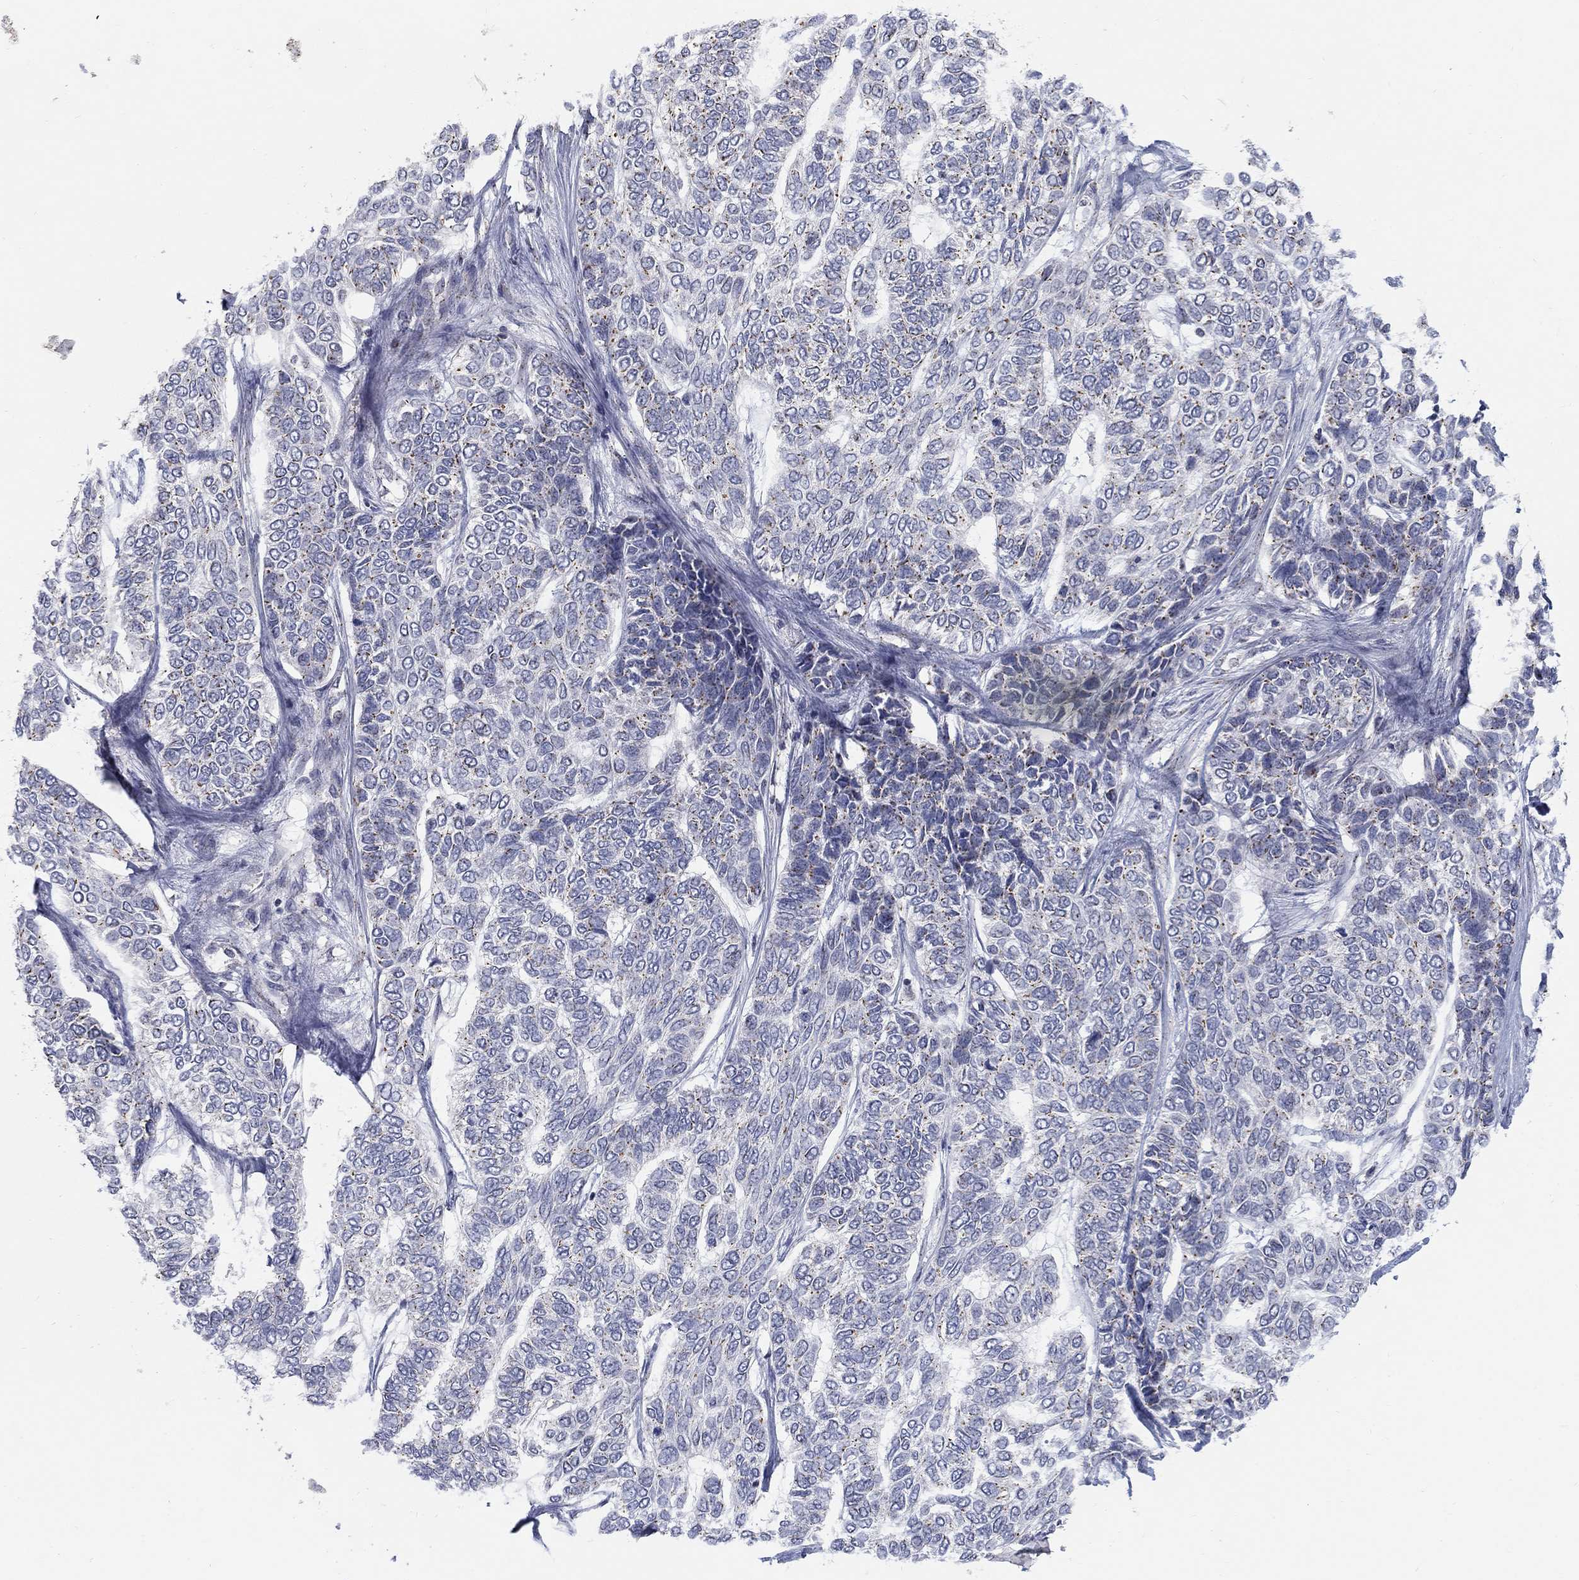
{"staining": {"intensity": "negative", "quantity": "none", "location": "none"}, "tissue": "skin cancer", "cell_type": "Tumor cells", "image_type": "cancer", "snomed": [{"axis": "morphology", "description": "Basal cell carcinoma"}, {"axis": "topography", "description": "Skin"}], "caption": "The photomicrograph demonstrates no staining of tumor cells in skin cancer.", "gene": "PANK3", "patient": {"sex": "female", "age": 65}}